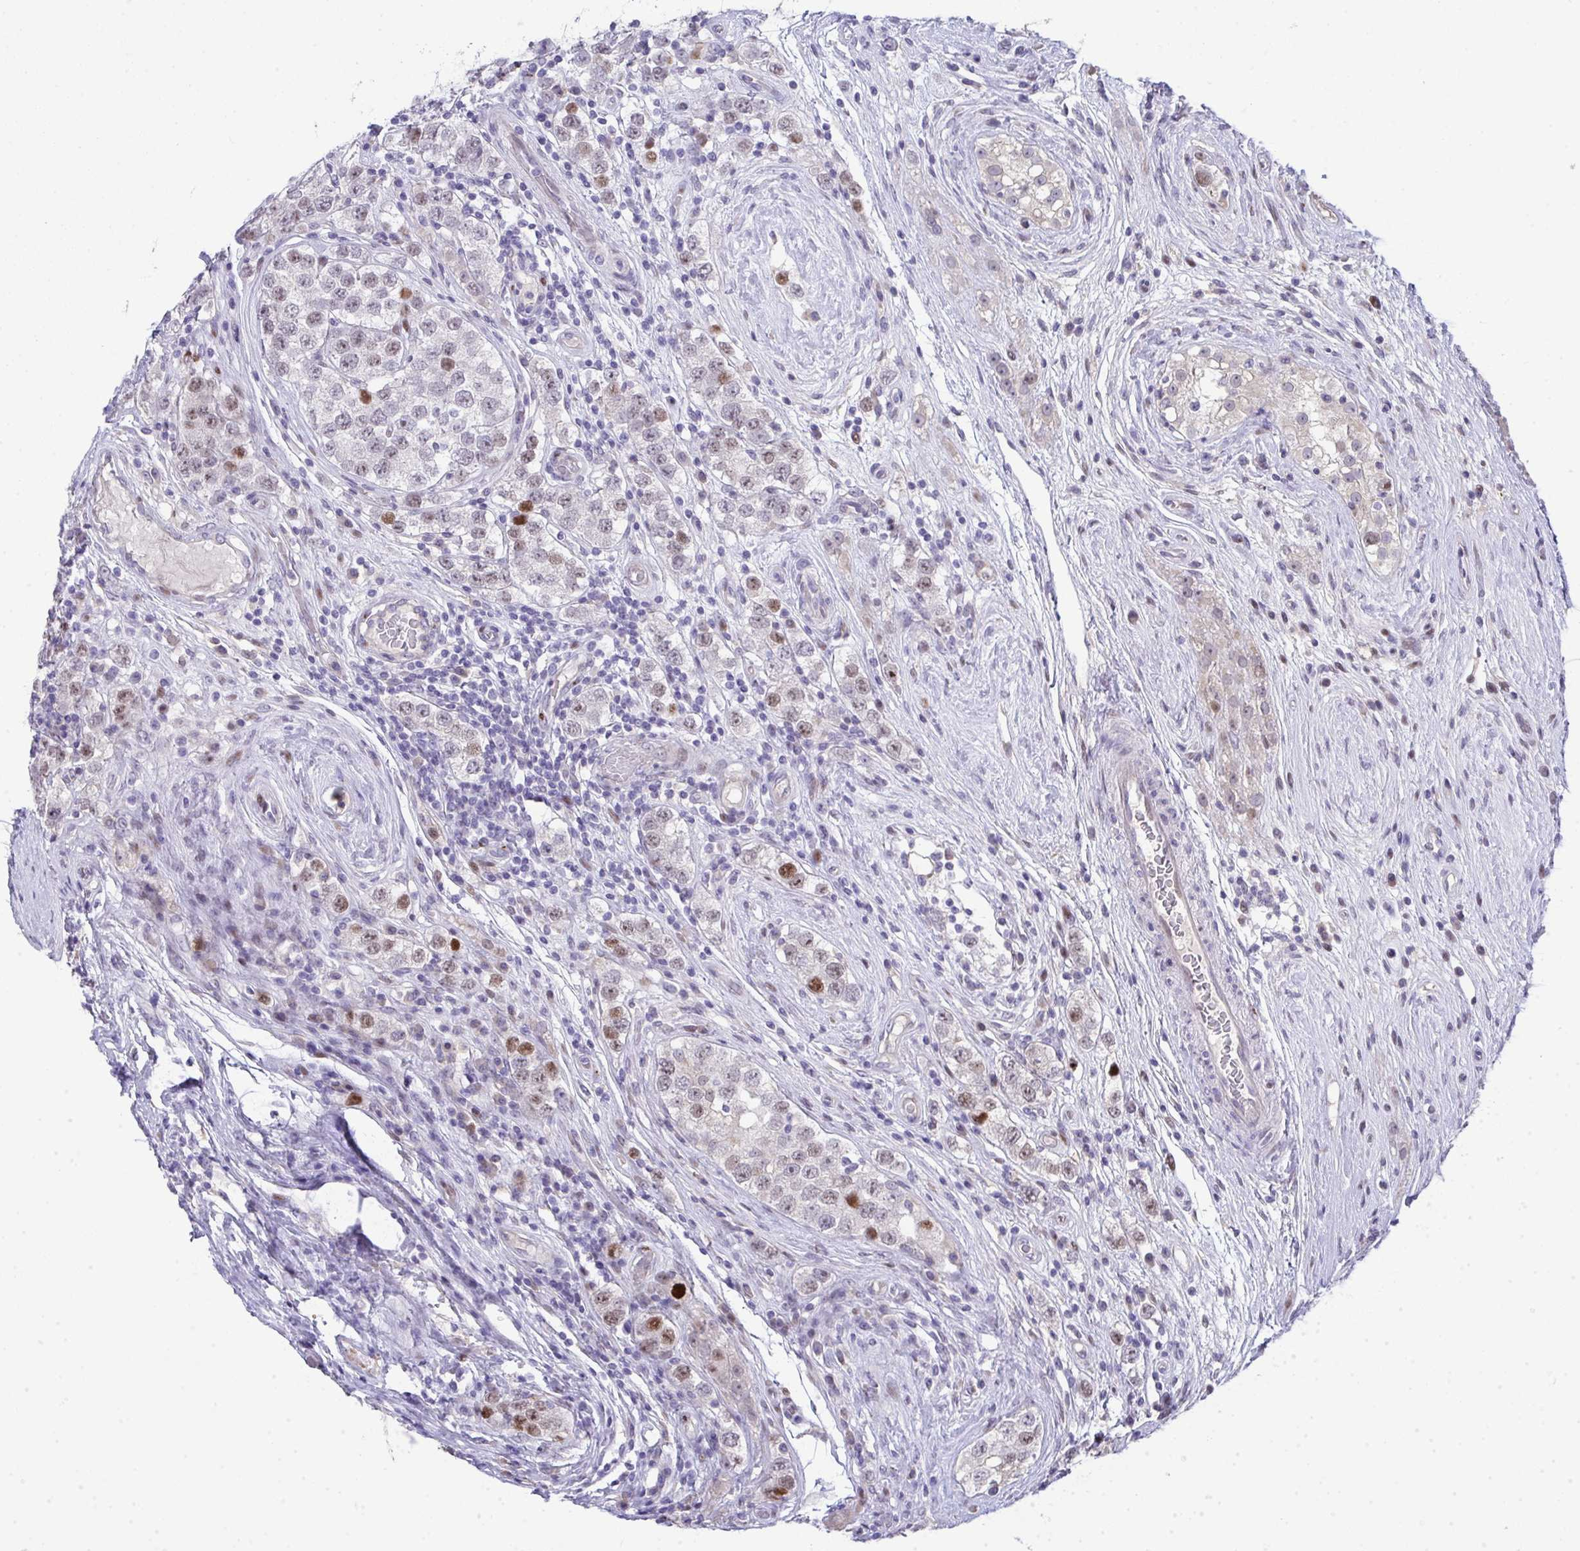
{"staining": {"intensity": "moderate", "quantity": "25%-75%", "location": "nuclear"}, "tissue": "testis cancer", "cell_type": "Tumor cells", "image_type": "cancer", "snomed": [{"axis": "morphology", "description": "Seminoma, NOS"}, {"axis": "topography", "description": "Testis"}], "caption": "Testis seminoma stained with a protein marker exhibits moderate staining in tumor cells.", "gene": "GALNT16", "patient": {"sex": "male", "age": 34}}